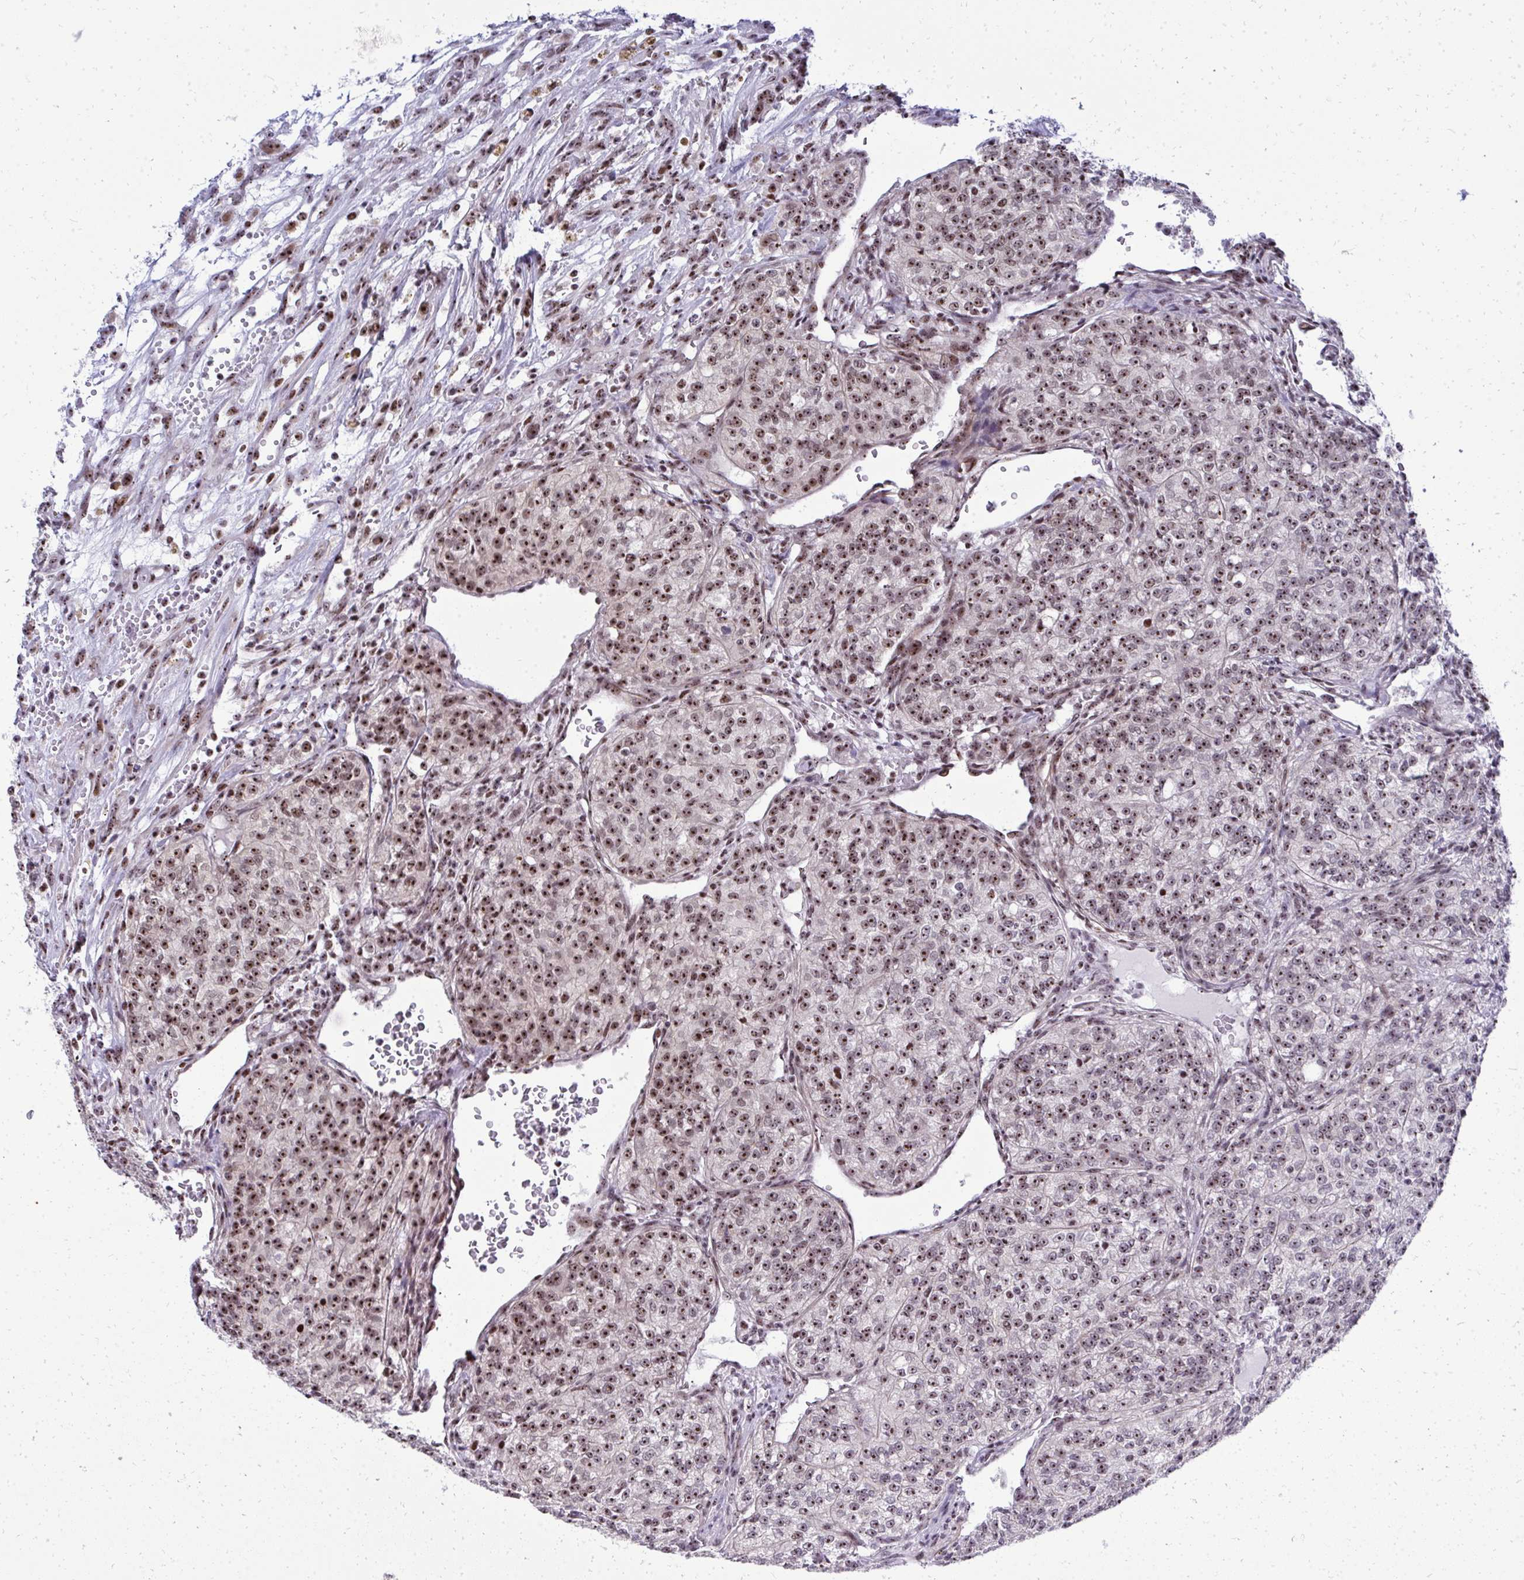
{"staining": {"intensity": "moderate", "quantity": ">75%", "location": "nuclear"}, "tissue": "renal cancer", "cell_type": "Tumor cells", "image_type": "cancer", "snomed": [{"axis": "morphology", "description": "Adenocarcinoma, NOS"}, {"axis": "topography", "description": "Kidney"}], "caption": "Moderate nuclear protein positivity is identified in approximately >75% of tumor cells in renal cancer (adenocarcinoma). (DAB IHC, brown staining for protein, blue staining for nuclei).", "gene": "SIRT7", "patient": {"sex": "female", "age": 63}}